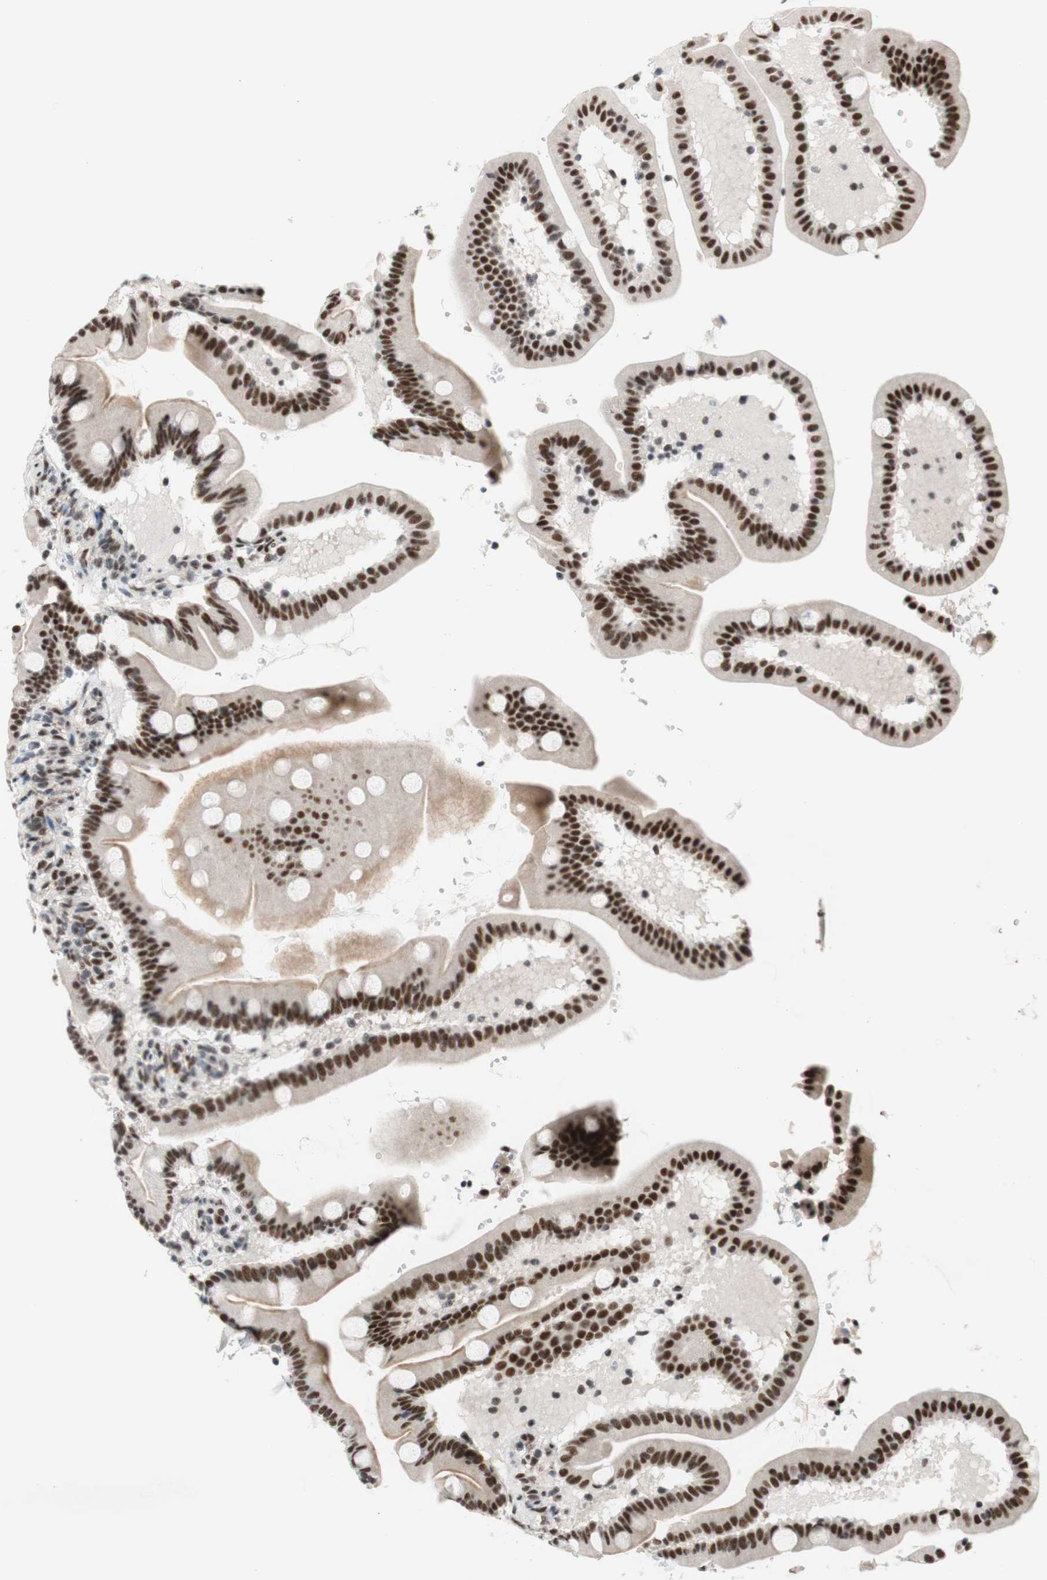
{"staining": {"intensity": "strong", "quantity": ">75%", "location": "nuclear"}, "tissue": "duodenum", "cell_type": "Glandular cells", "image_type": "normal", "snomed": [{"axis": "morphology", "description": "Normal tissue, NOS"}, {"axis": "topography", "description": "Duodenum"}], "caption": "A high amount of strong nuclear positivity is seen in about >75% of glandular cells in unremarkable duodenum. The protein is shown in brown color, while the nuclei are stained blue.", "gene": "PRPF19", "patient": {"sex": "male", "age": 54}}